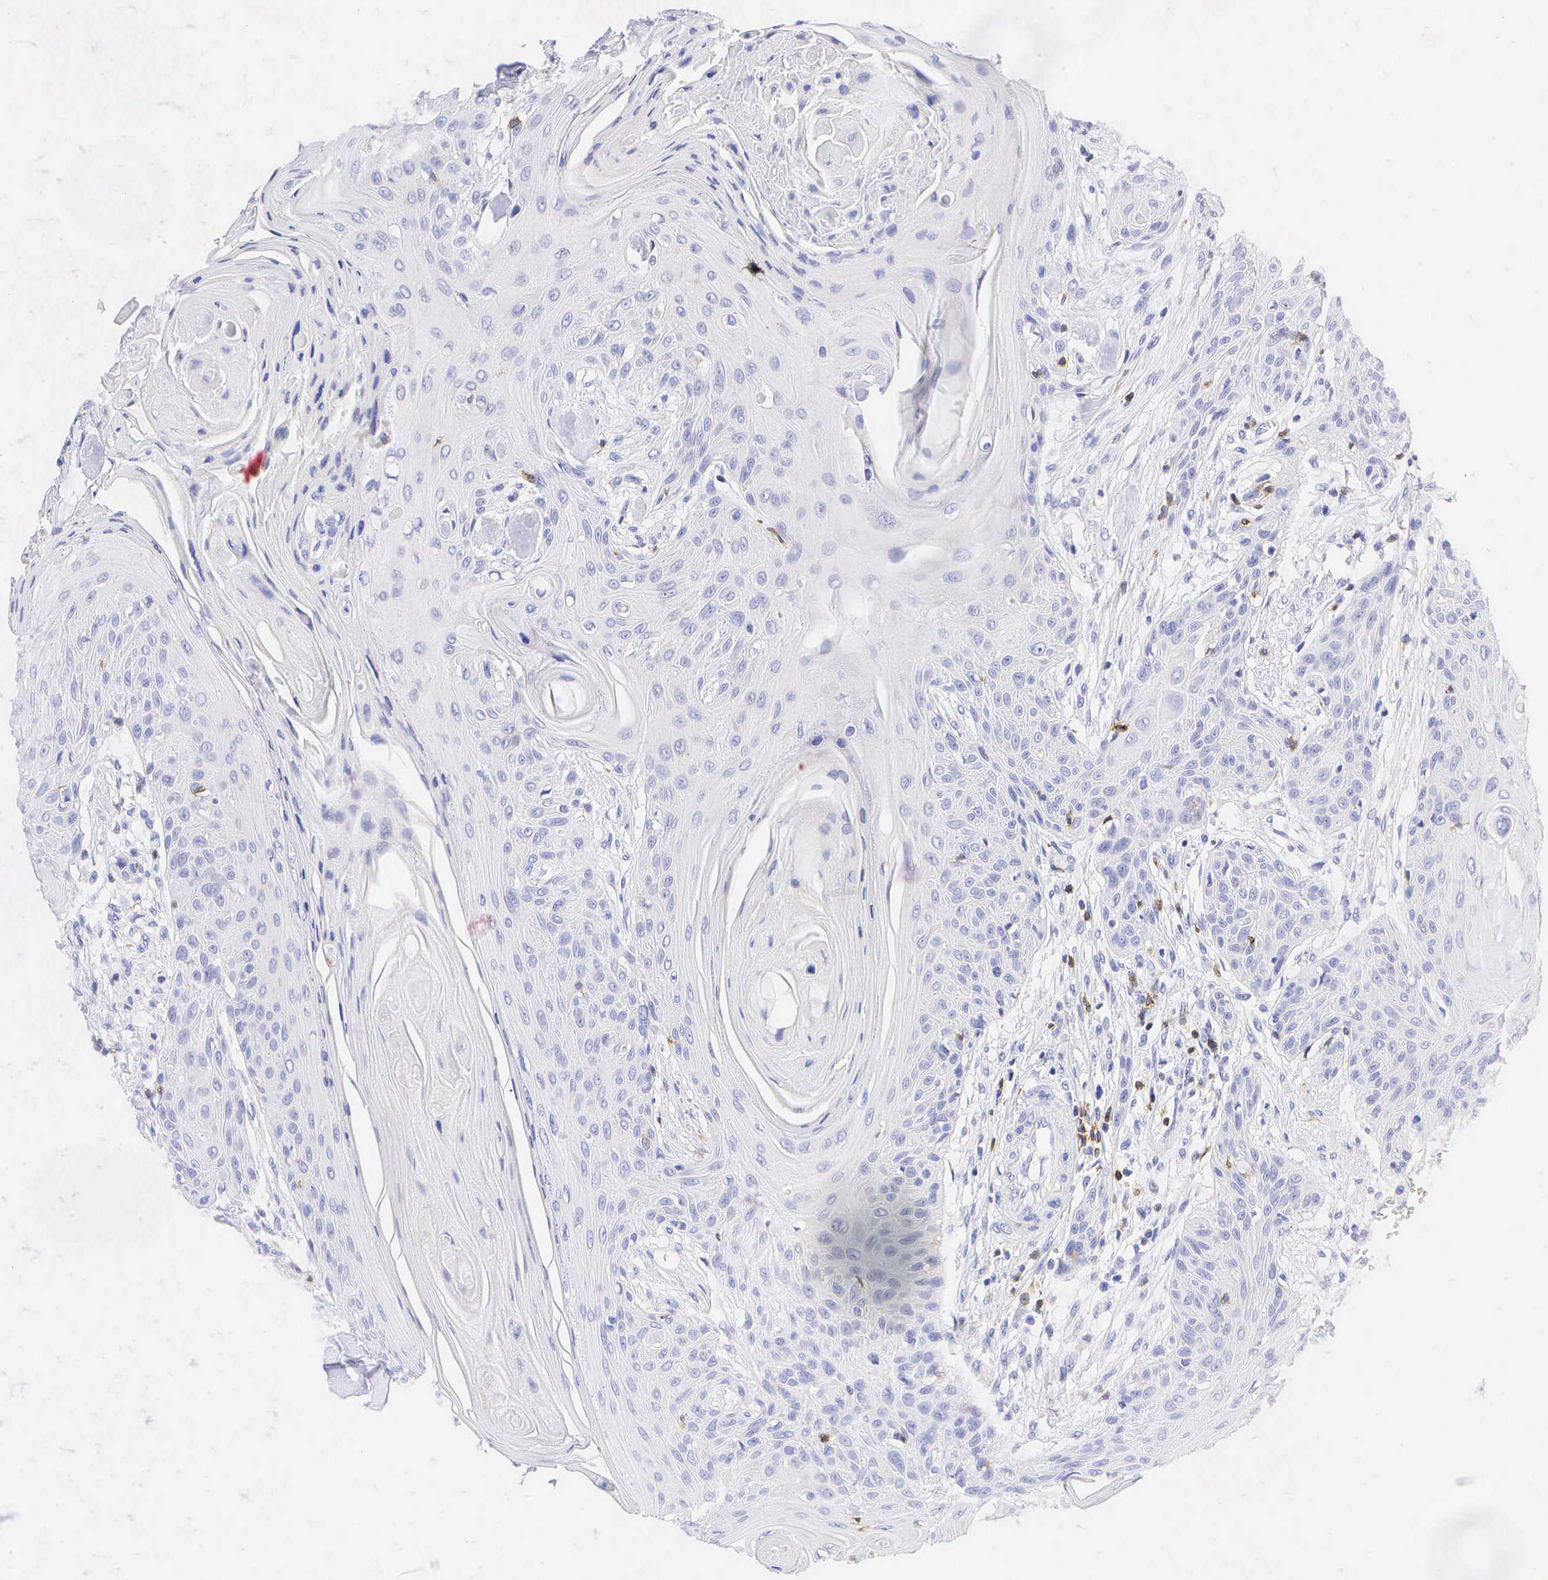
{"staining": {"intensity": "negative", "quantity": "none", "location": "none"}, "tissue": "head and neck cancer", "cell_type": "Tumor cells", "image_type": "cancer", "snomed": [{"axis": "morphology", "description": "Squamous cell carcinoma, NOS"}, {"axis": "morphology", "description": "Squamous cell carcinoma, metastatic, NOS"}, {"axis": "topography", "description": "Lymph node"}, {"axis": "topography", "description": "Salivary gland"}, {"axis": "topography", "description": "Head-Neck"}], "caption": "IHC micrograph of head and neck cancer stained for a protein (brown), which exhibits no positivity in tumor cells.", "gene": "CD3E", "patient": {"sex": "female", "age": 74}}